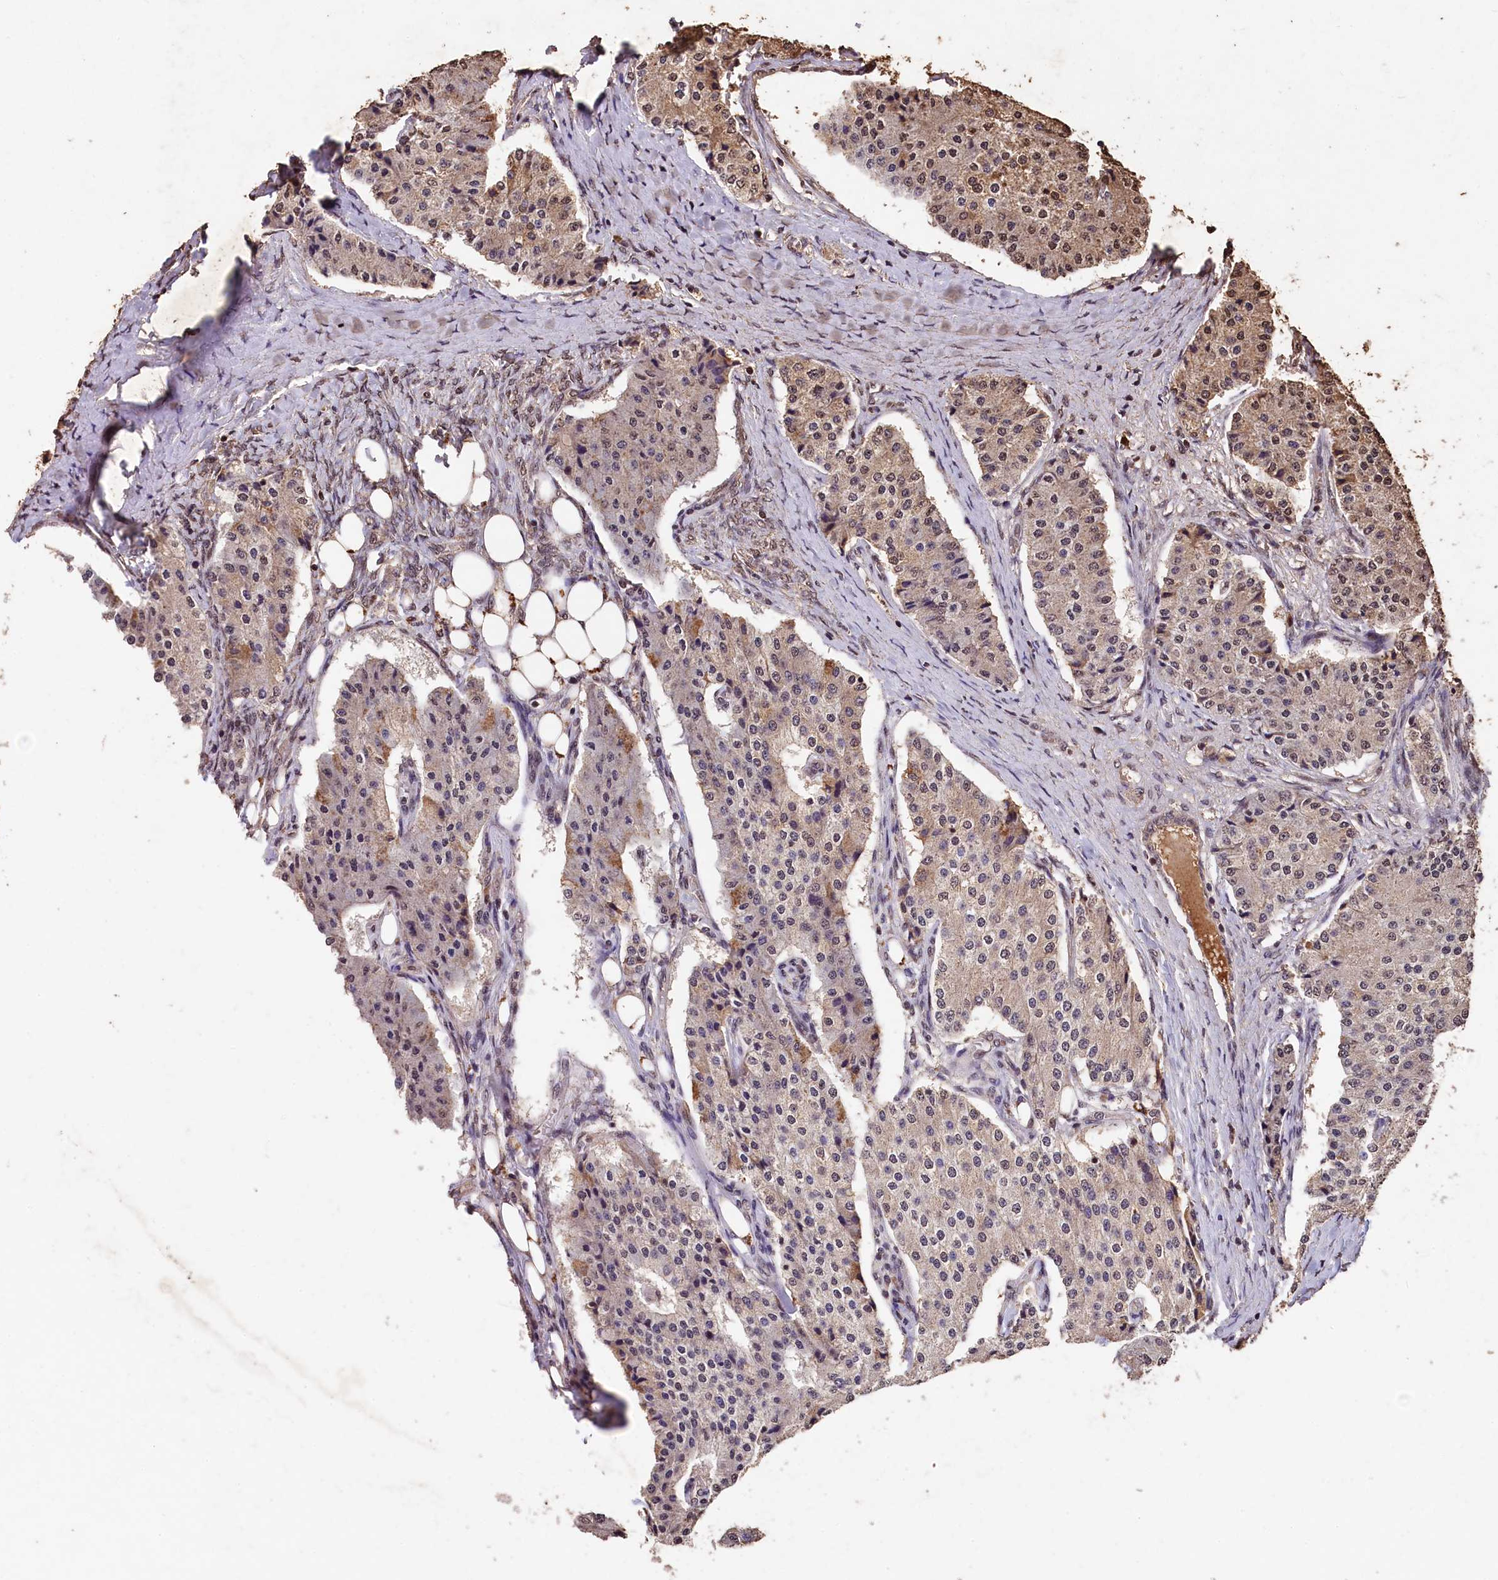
{"staining": {"intensity": "weak", "quantity": "25%-75%", "location": "cytoplasmic/membranous,nuclear"}, "tissue": "carcinoid", "cell_type": "Tumor cells", "image_type": "cancer", "snomed": [{"axis": "morphology", "description": "Carcinoid, malignant, NOS"}, {"axis": "topography", "description": "Colon"}], "caption": "This micrograph reveals carcinoid stained with IHC to label a protein in brown. The cytoplasmic/membranous and nuclear of tumor cells show weak positivity for the protein. Nuclei are counter-stained blue.", "gene": "CEP57L1", "patient": {"sex": "female", "age": 52}}